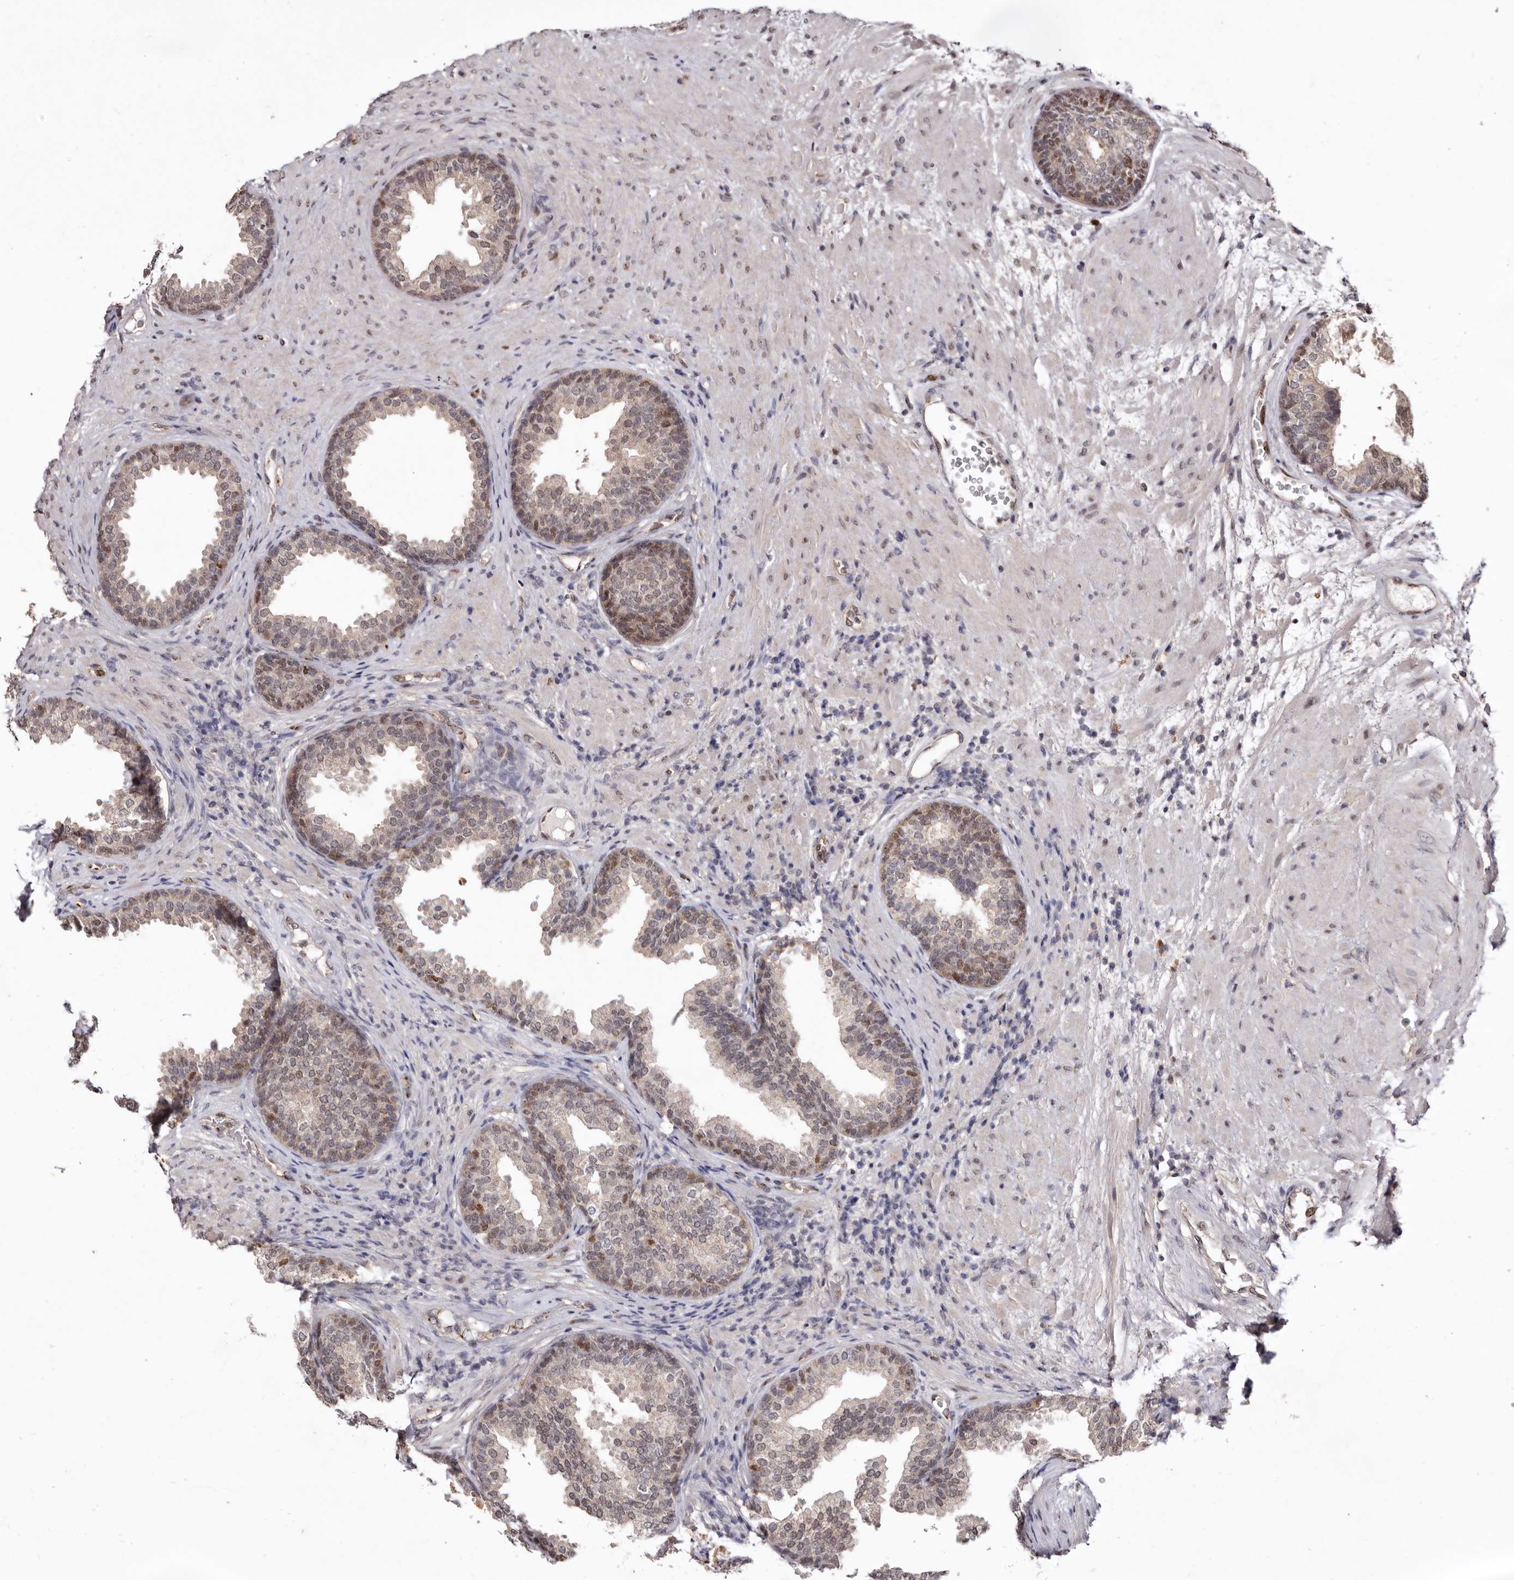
{"staining": {"intensity": "moderate", "quantity": "<25%", "location": "cytoplasmic/membranous,nuclear"}, "tissue": "prostate", "cell_type": "Glandular cells", "image_type": "normal", "snomed": [{"axis": "morphology", "description": "Normal tissue, NOS"}, {"axis": "topography", "description": "Prostate"}], "caption": "Approximately <25% of glandular cells in unremarkable human prostate exhibit moderate cytoplasmic/membranous,nuclear protein positivity as visualized by brown immunohistochemical staining.", "gene": "NOTCH1", "patient": {"sex": "male", "age": 76}}